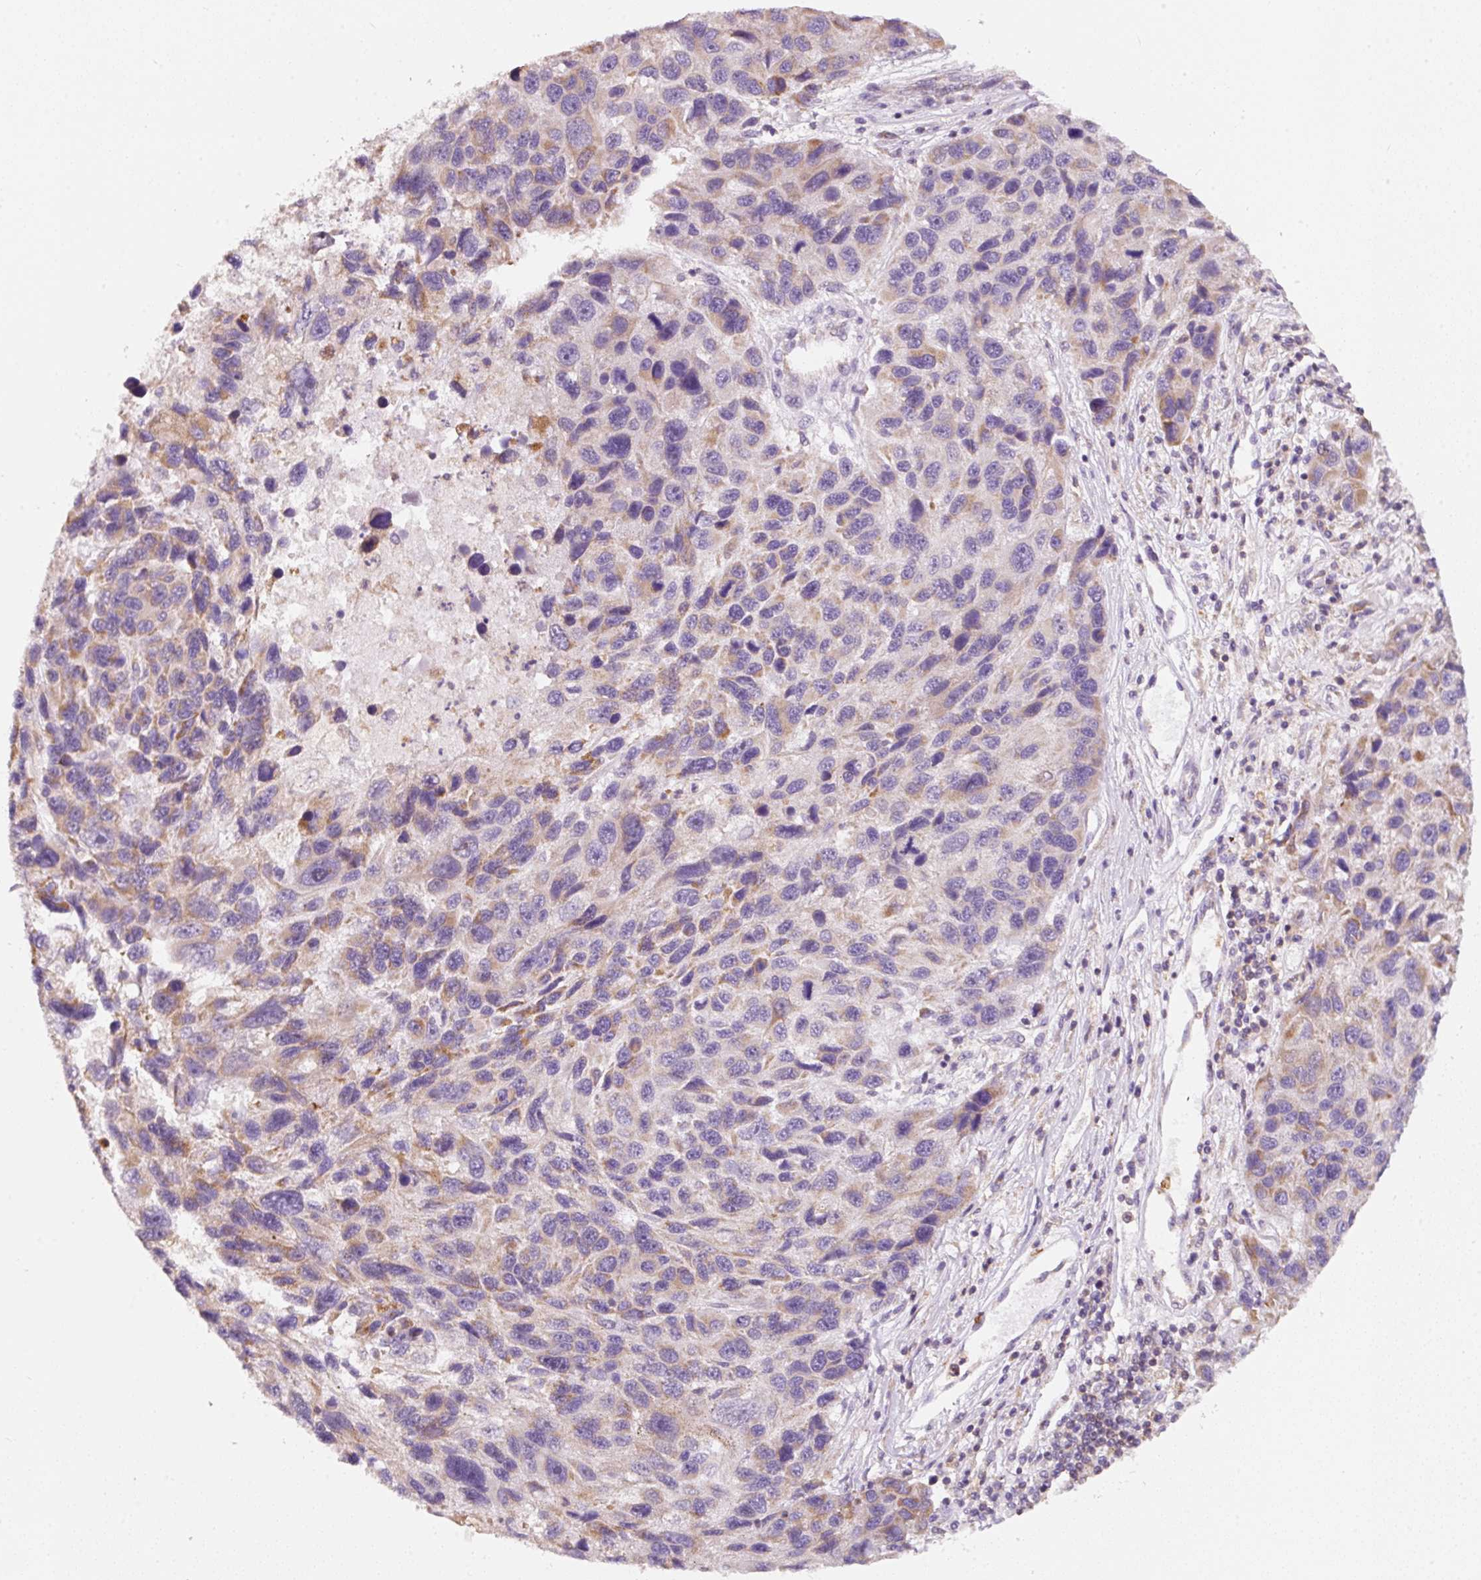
{"staining": {"intensity": "weak", "quantity": "<25%", "location": "cytoplasmic/membranous"}, "tissue": "melanoma", "cell_type": "Tumor cells", "image_type": "cancer", "snomed": [{"axis": "morphology", "description": "Malignant melanoma, NOS"}, {"axis": "topography", "description": "Skin"}], "caption": "IHC photomicrograph of melanoma stained for a protein (brown), which exhibits no expression in tumor cells.", "gene": "IQGAP2", "patient": {"sex": "male", "age": 53}}